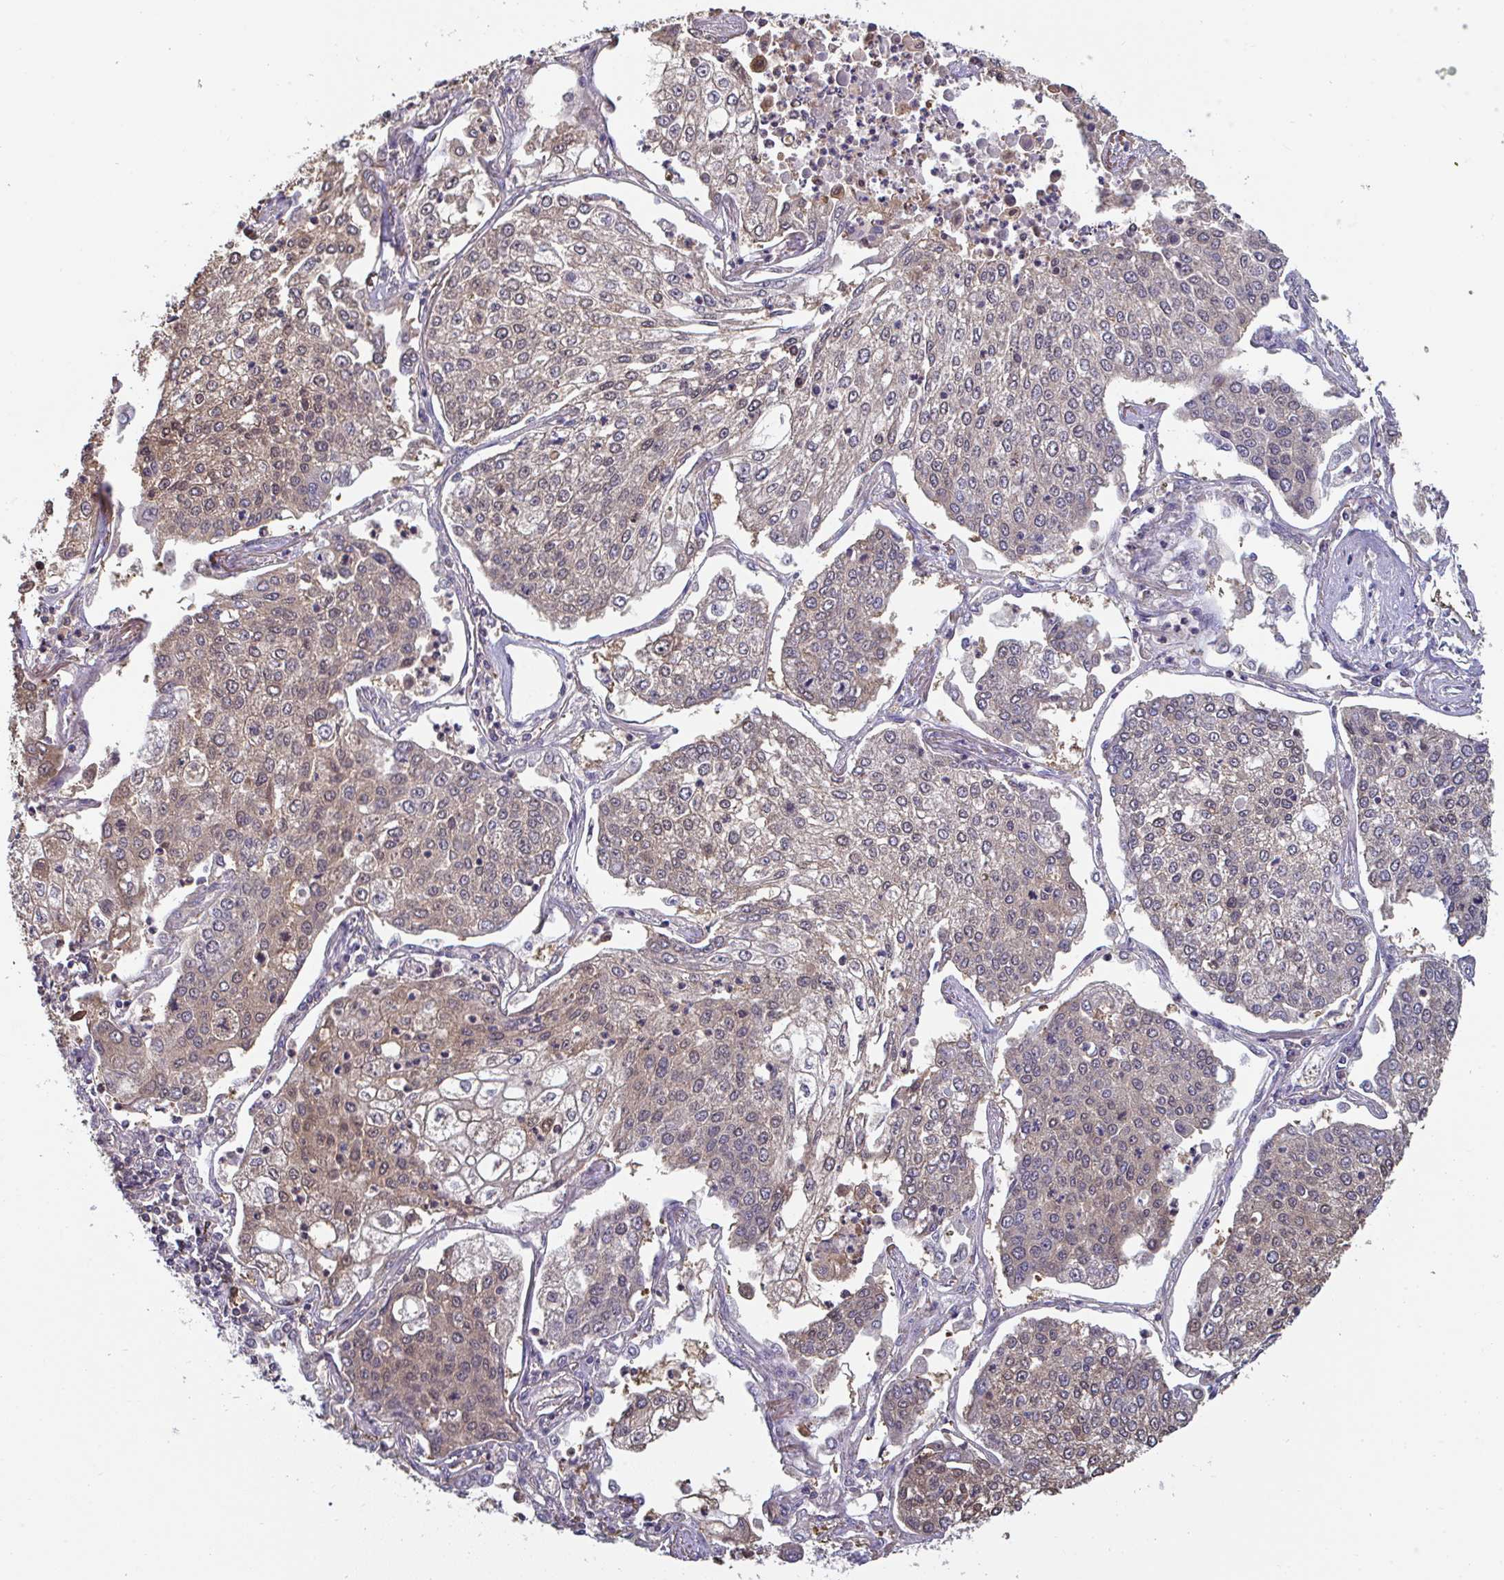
{"staining": {"intensity": "moderate", "quantity": "<25%", "location": "cytoplasmic/membranous,nuclear"}, "tissue": "lung cancer", "cell_type": "Tumor cells", "image_type": "cancer", "snomed": [{"axis": "morphology", "description": "Squamous cell carcinoma, NOS"}, {"axis": "topography", "description": "Lung"}], "caption": "Squamous cell carcinoma (lung) was stained to show a protein in brown. There is low levels of moderate cytoplasmic/membranous and nuclear staining in about <25% of tumor cells. The staining is performed using DAB brown chromogen to label protein expression. The nuclei are counter-stained blue using hematoxylin.", "gene": "TTC9C", "patient": {"sex": "male", "age": 74}}